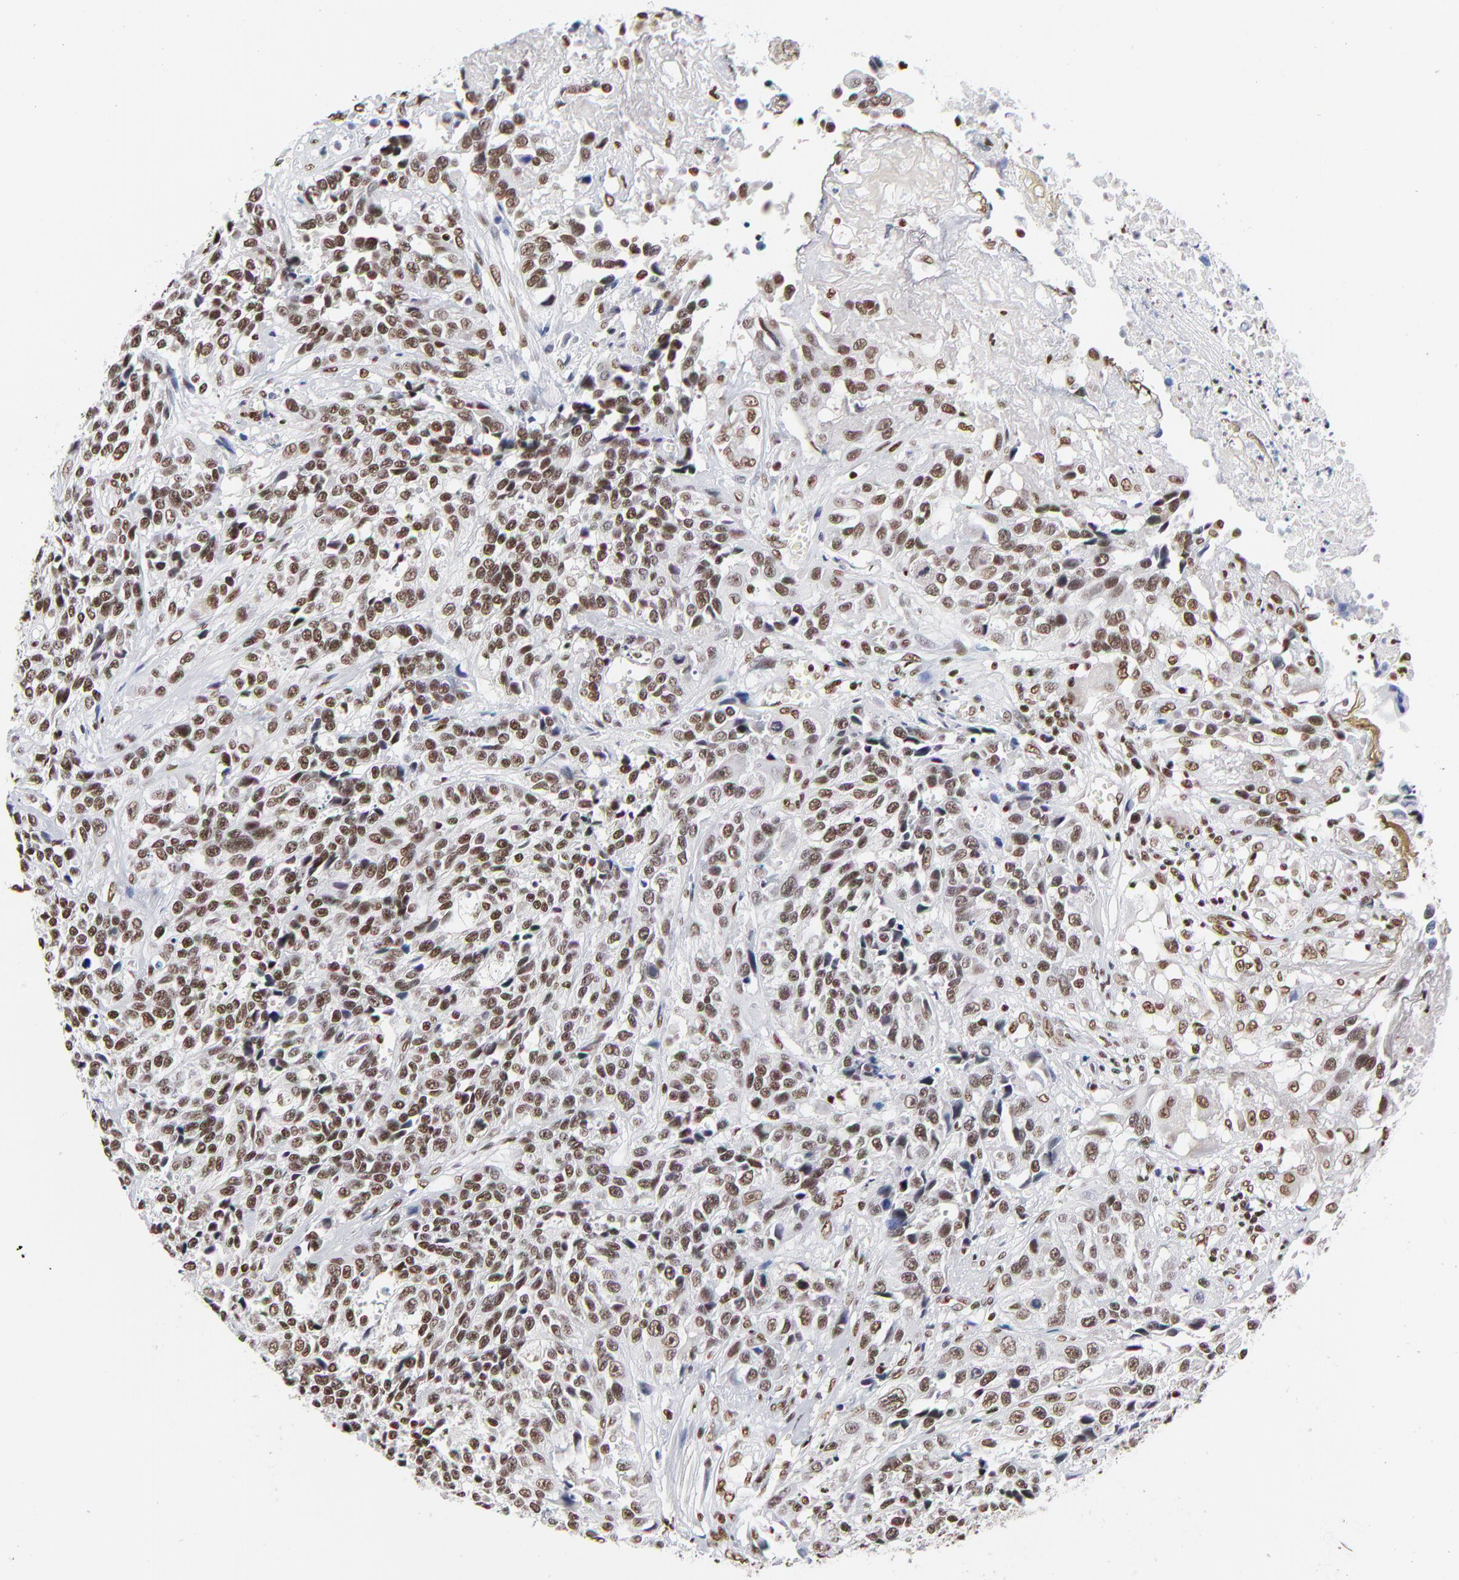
{"staining": {"intensity": "moderate", "quantity": "25%-75%", "location": "nuclear"}, "tissue": "urothelial cancer", "cell_type": "Tumor cells", "image_type": "cancer", "snomed": [{"axis": "morphology", "description": "Urothelial carcinoma, High grade"}, {"axis": "topography", "description": "Urinary bladder"}], "caption": "Urothelial carcinoma (high-grade) stained for a protein (brown) shows moderate nuclear positive staining in about 25%-75% of tumor cells.", "gene": "CREB1", "patient": {"sex": "female", "age": 81}}